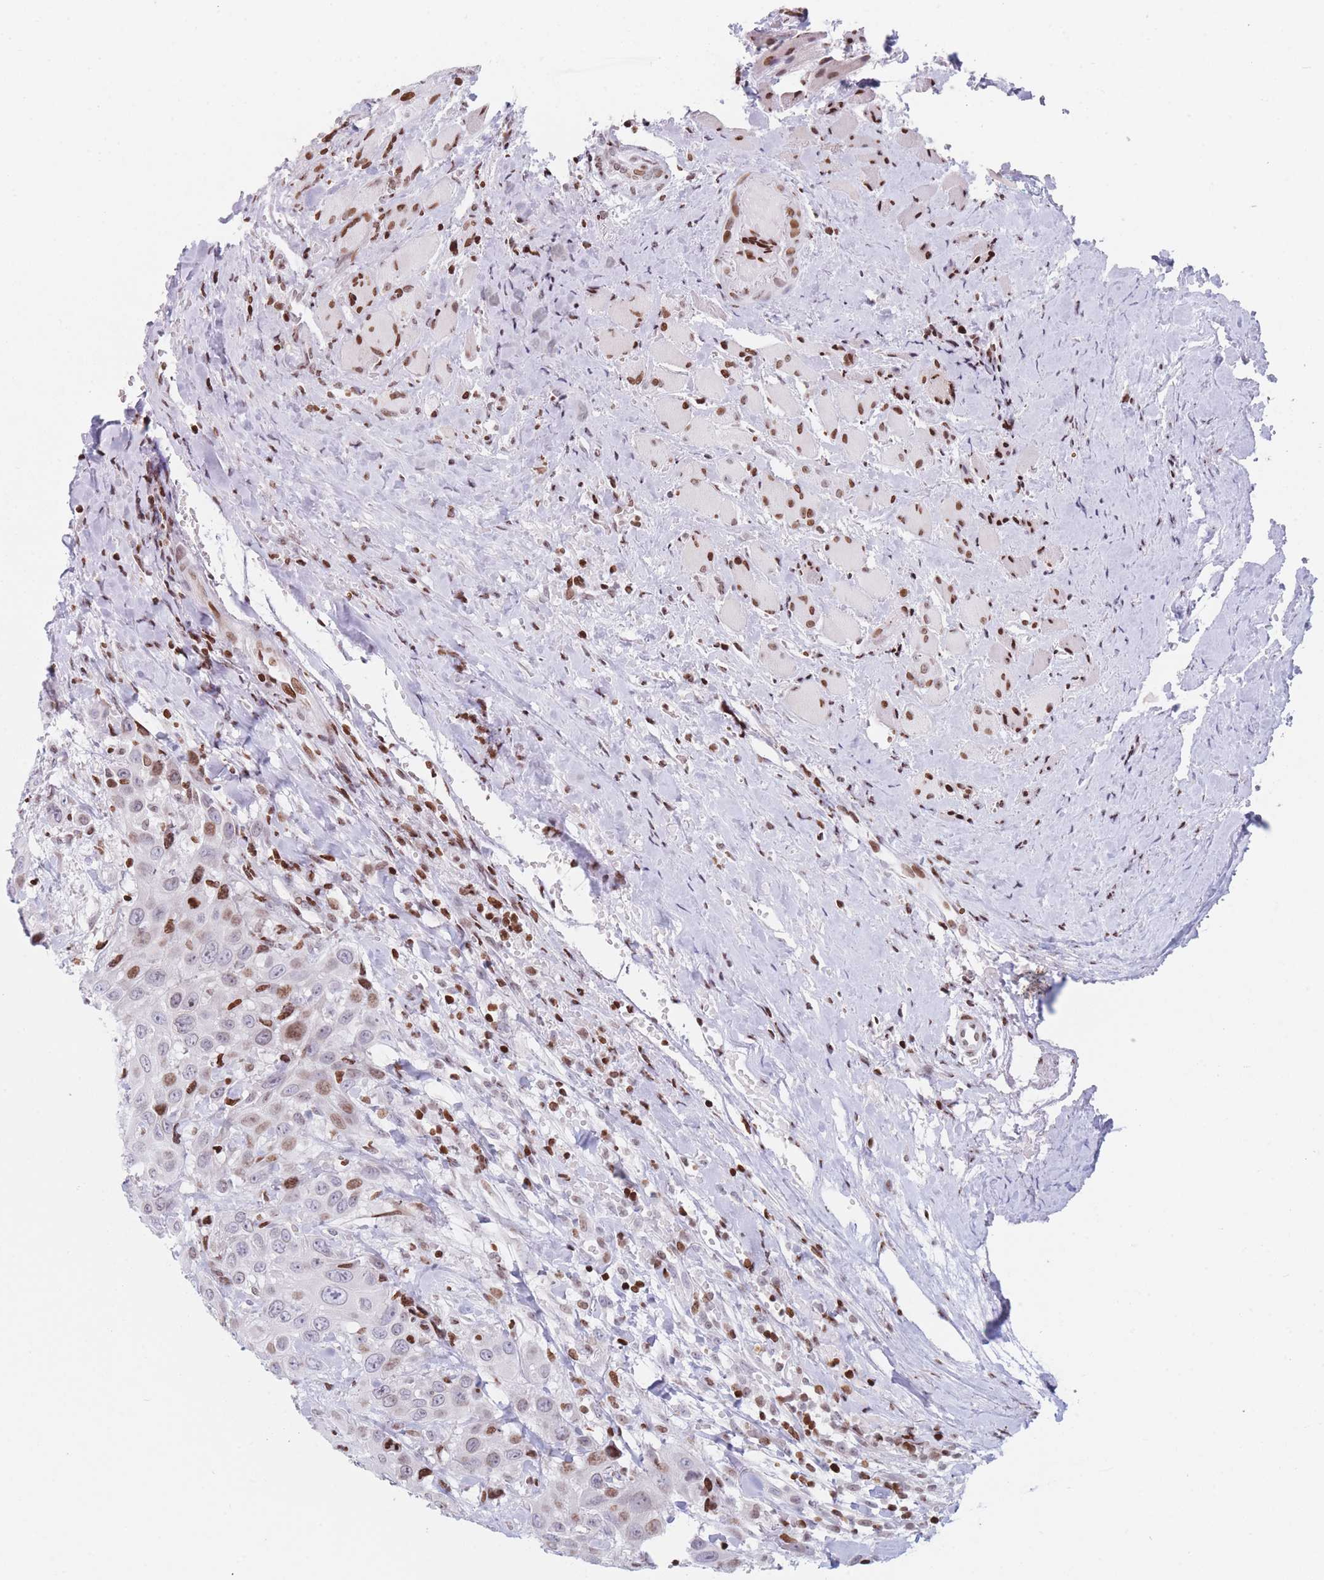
{"staining": {"intensity": "moderate", "quantity": "<25%", "location": "nuclear"}, "tissue": "head and neck cancer", "cell_type": "Tumor cells", "image_type": "cancer", "snomed": [{"axis": "morphology", "description": "Squamous cell carcinoma, NOS"}, {"axis": "topography", "description": "Head-Neck"}], "caption": "This image exhibits immunohistochemistry staining of head and neck cancer (squamous cell carcinoma), with low moderate nuclear staining in about <25% of tumor cells.", "gene": "AK9", "patient": {"sex": "male", "age": 81}}